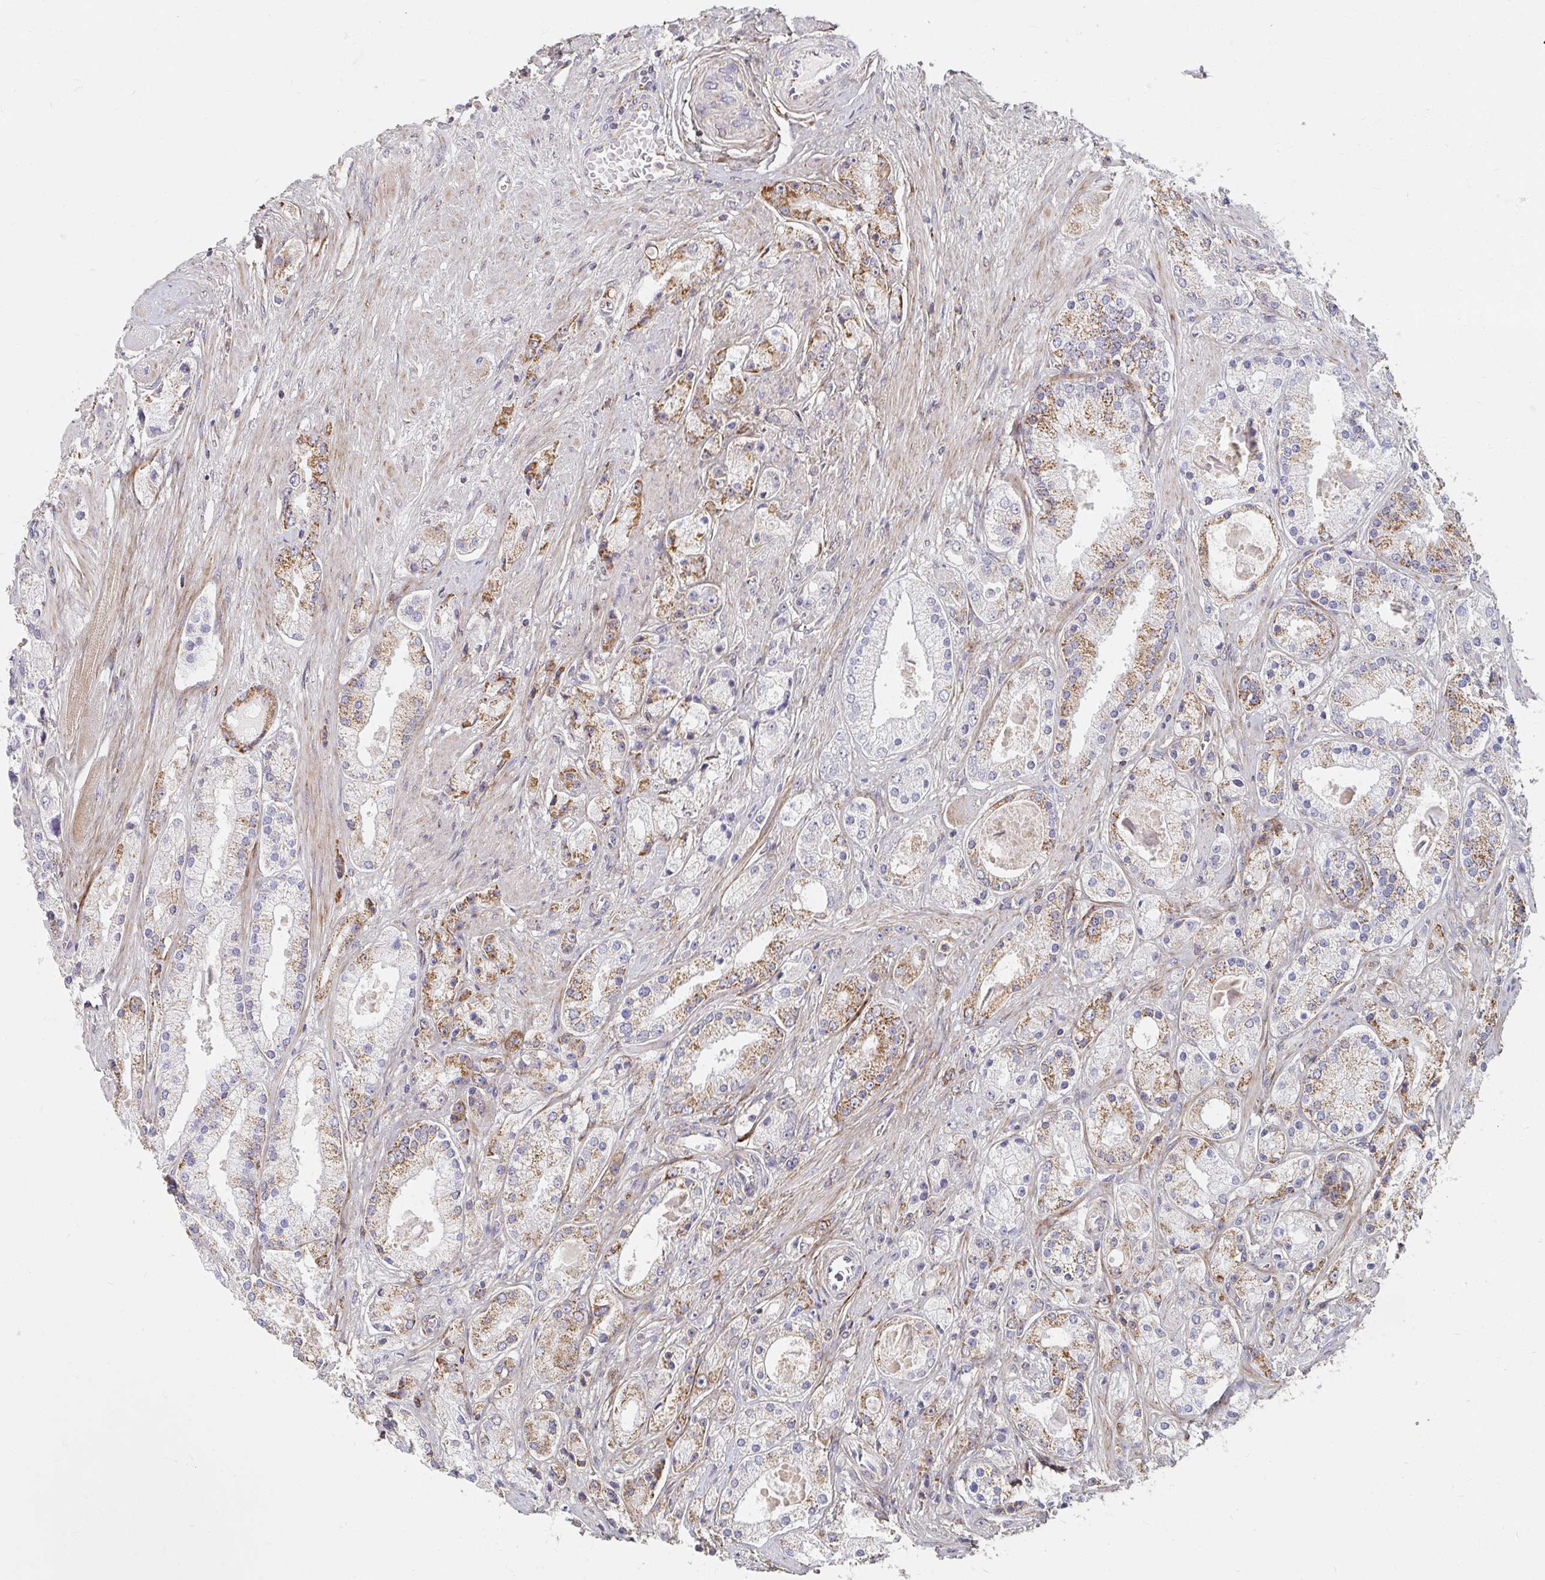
{"staining": {"intensity": "moderate", "quantity": "25%-75%", "location": "cytoplasmic/membranous"}, "tissue": "prostate cancer", "cell_type": "Tumor cells", "image_type": "cancer", "snomed": [{"axis": "morphology", "description": "Adenocarcinoma, High grade"}, {"axis": "topography", "description": "Prostate"}], "caption": "A brown stain labels moderate cytoplasmic/membranous staining of a protein in human prostate cancer tumor cells. The staining was performed using DAB to visualize the protein expression in brown, while the nuclei were stained in blue with hematoxylin (Magnification: 20x).", "gene": "MAVS", "patient": {"sex": "male", "age": 67}}